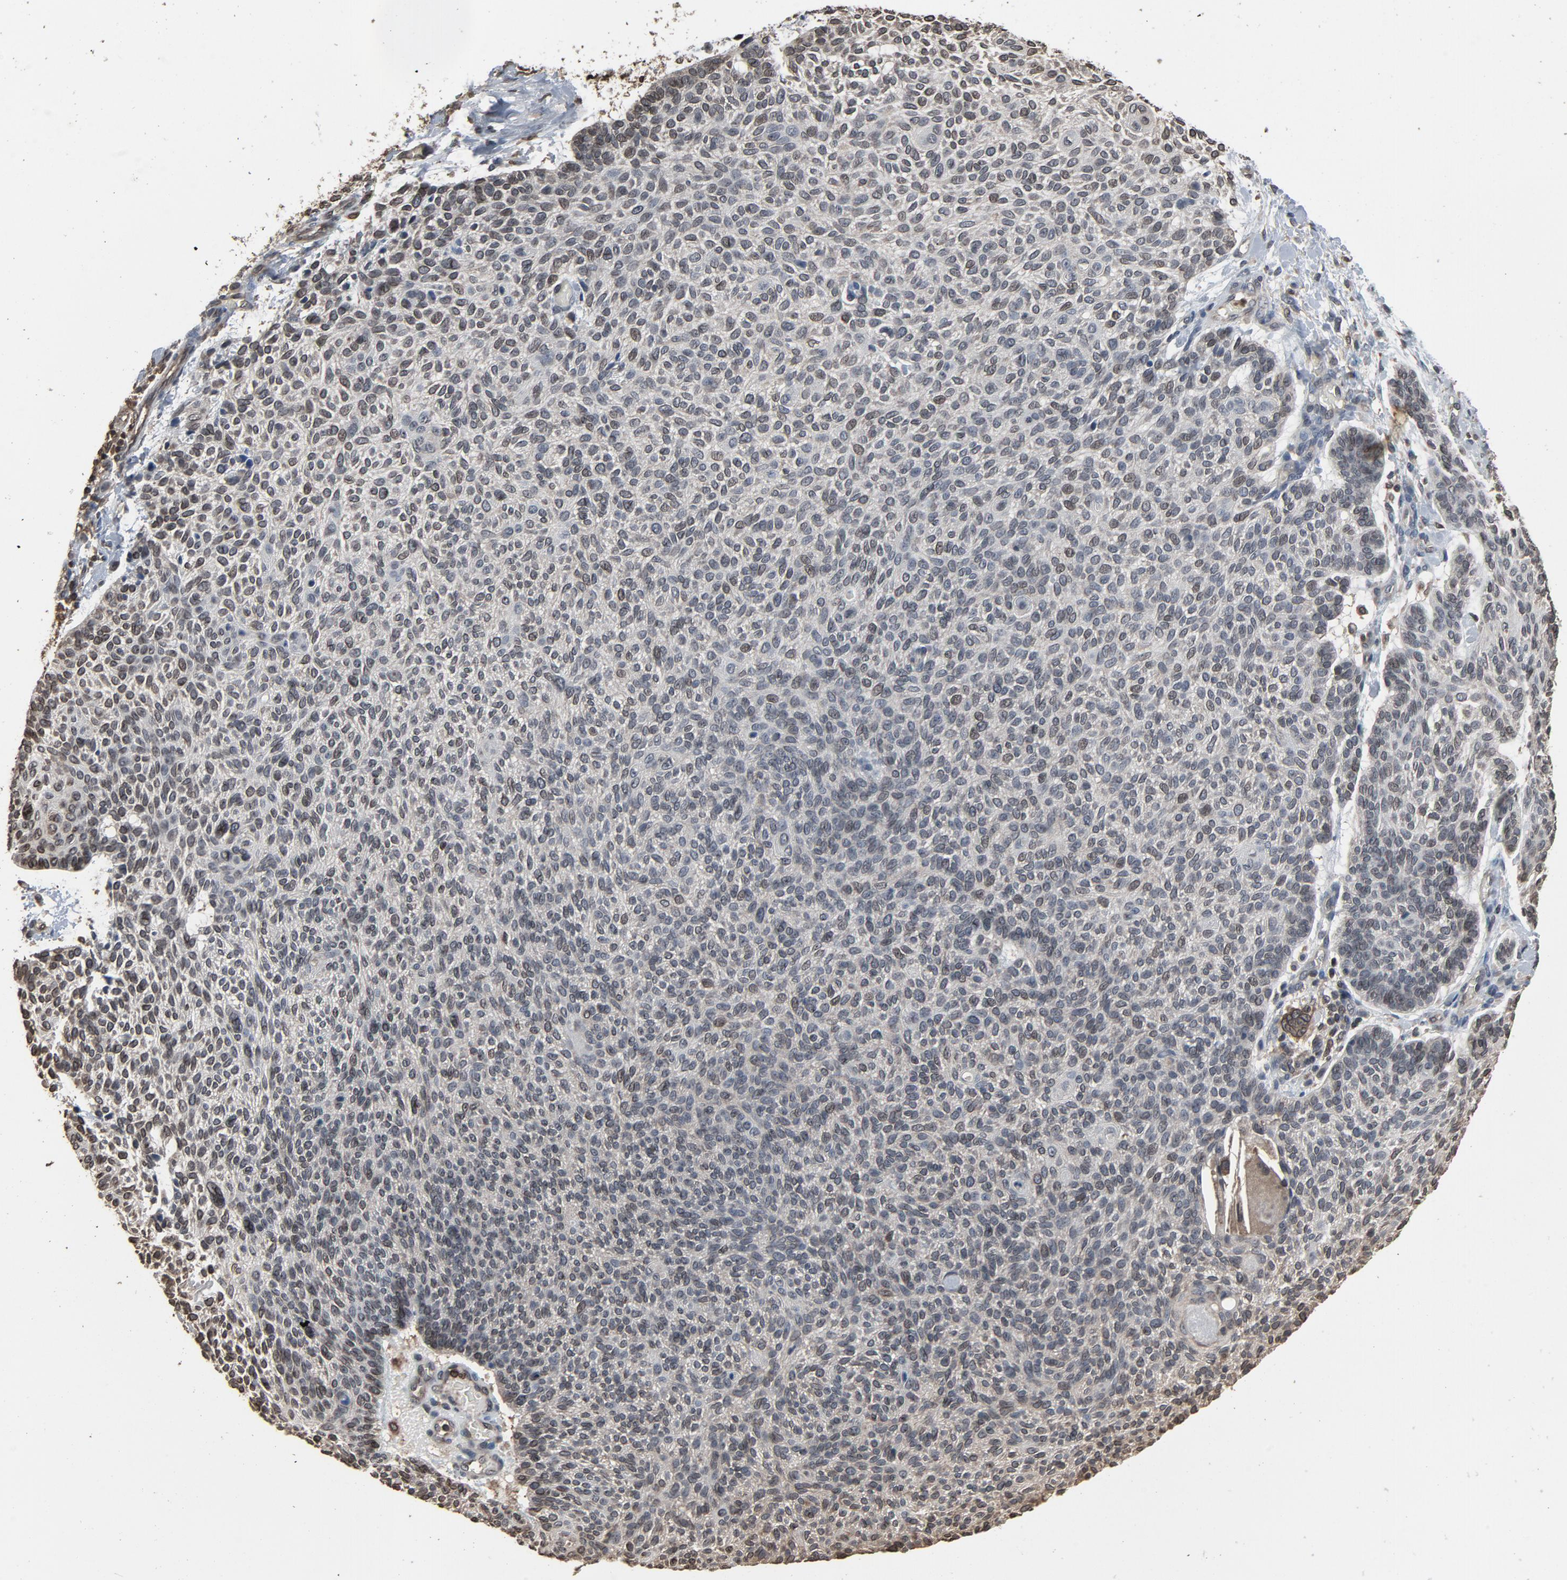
{"staining": {"intensity": "negative", "quantity": "none", "location": "none"}, "tissue": "skin cancer", "cell_type": "Tumor cells", "image_type": "cancer", "snomed": [{"axis": "morphology", "description": "Normal tissue, NOS"}, {"axis": "morphology", "description": "Basal cell carcinoma"}, {"axis": "topography", "description": "Skin"}], "caption": "An immunohistochemistry (IHC) micrograph of skin basal cell carcinoma is shown. There is no staining in tumor cells of skin basal cell carcinoma.", "gene": "UBE2D1", "patient": {"sex": "female", "age": 70}}